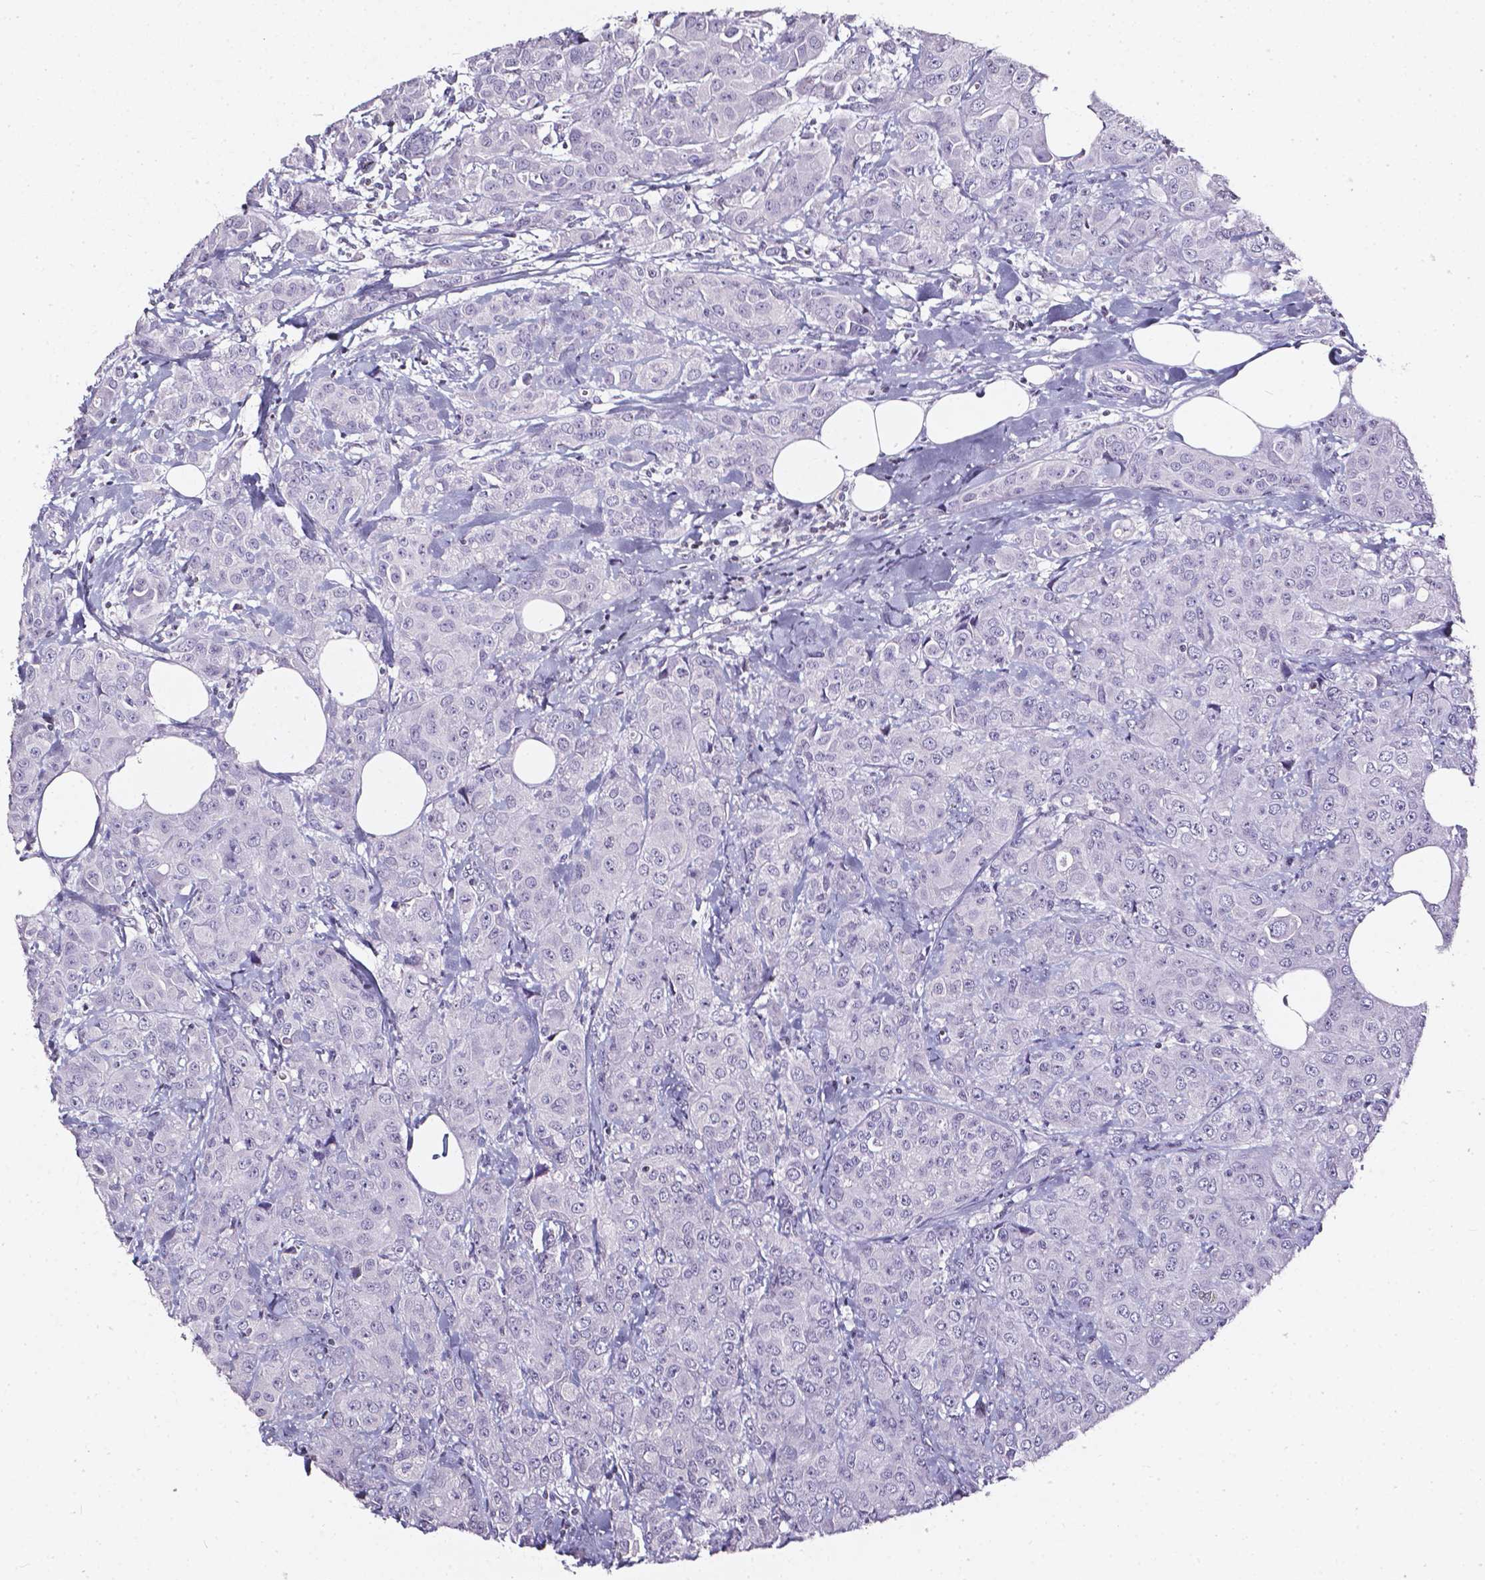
{"staining": {"intensity": "negative", "quantity": "none", "location": "none"}, "tissue": "breast cancer", "cell_type": "Tumor cells", "image_type": "cancer", "snomed": [{"axis": "morphology", "description": "Normal tissue, NOS"}, {"axis": "morphology", "description": "Duct carcinoma"}, {"axis": "topography", "description": "Breast"}], "caption": "Photomicrograph shows no significant protein expression in tumor cells of breast cancer. (Immunohistochemistry (ihc), brightfield microscopy, high magnification).", "gene": "AKR1B10", "patient": {"sex": "female", "age": 43}}